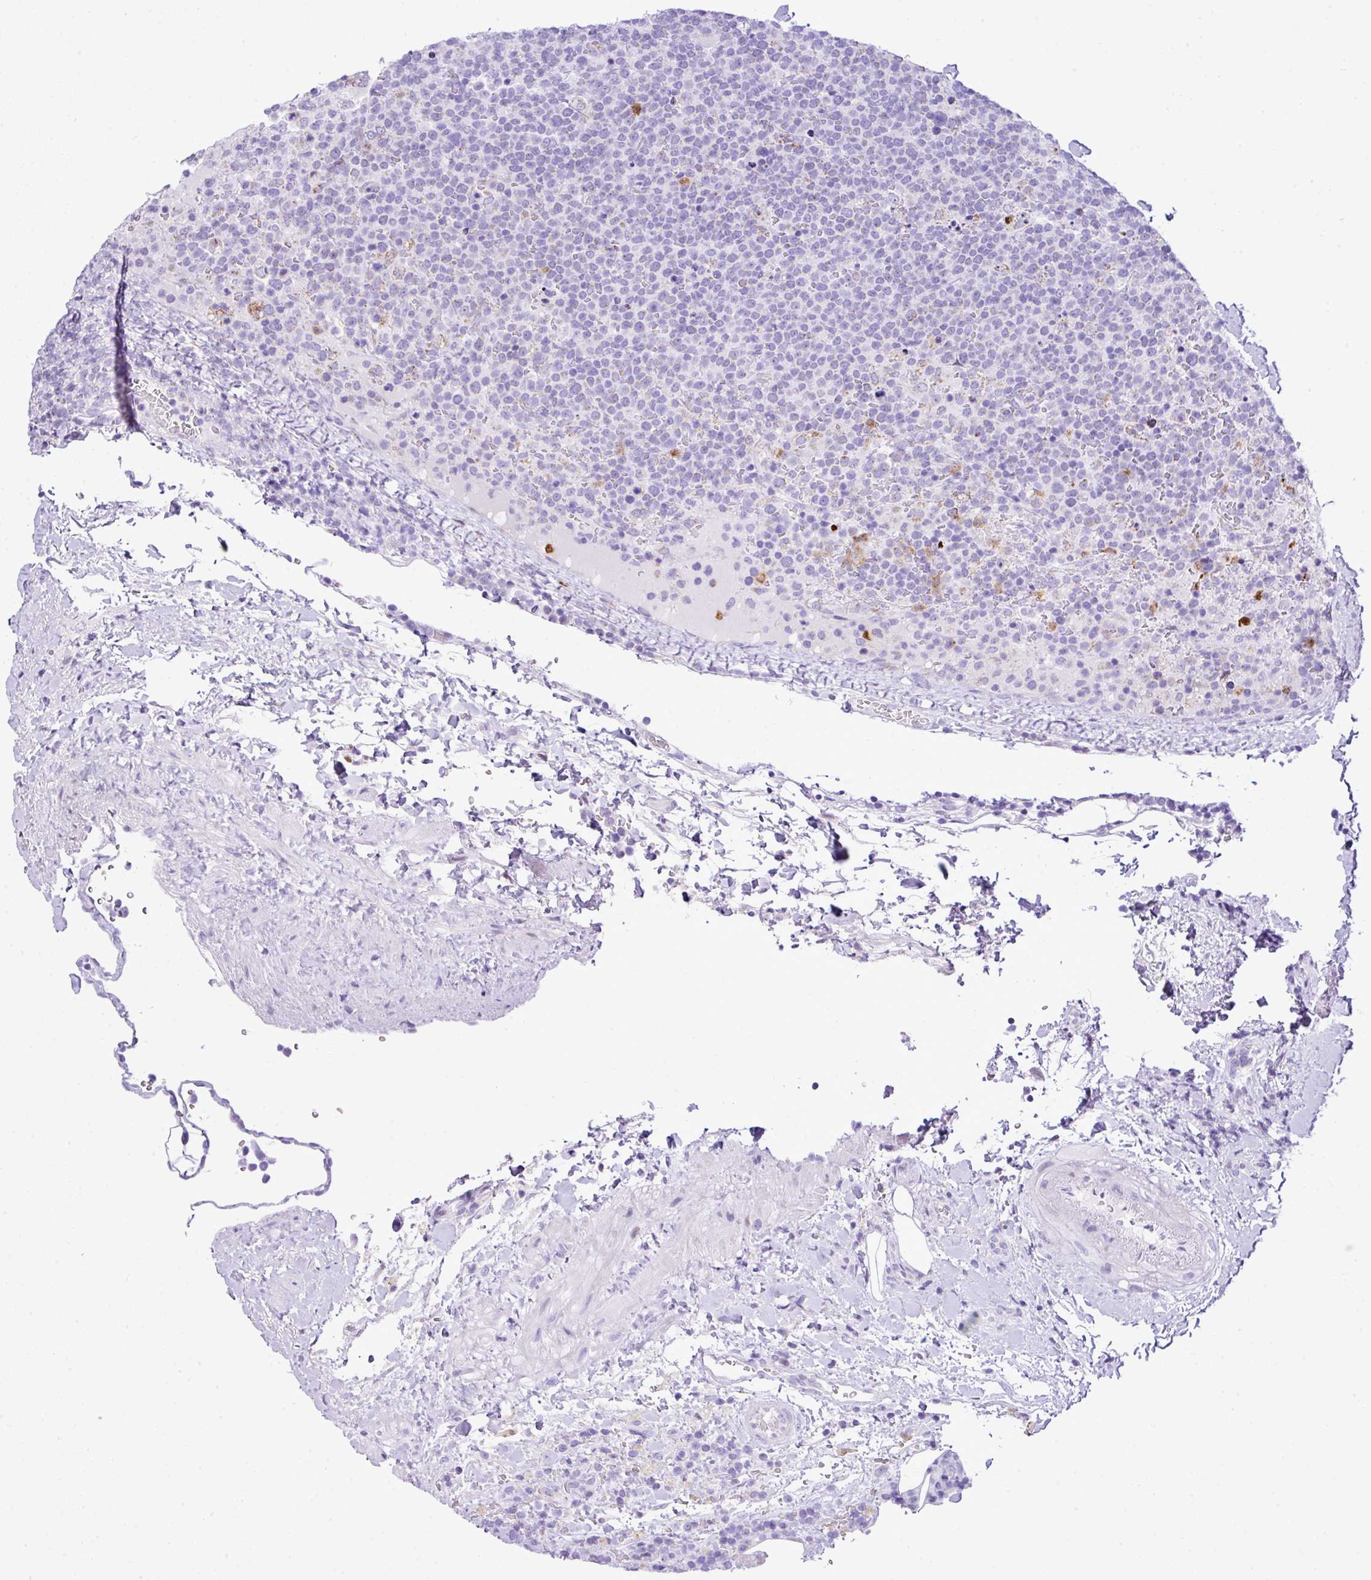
{"staining": {"intensity": "negative", "quantity": "none", "location": "none"}, "tissue": "lymphoma", "cell_type": "Tumor cells", "image_type": "cancer", "snomed": [{"axis": "morphology", "description": "Malignant lymphoma, non-Hodgkin's type, High grade"}, {"axis": "topography", "description": "Lymph node"}], "caption": "An image of human high-grade malignant lymphoma, non-Hodgkin's type is negative for staining in tumor cells.", "gene": "RCAN2", "patient": {"sex": "male", "age": 61}}